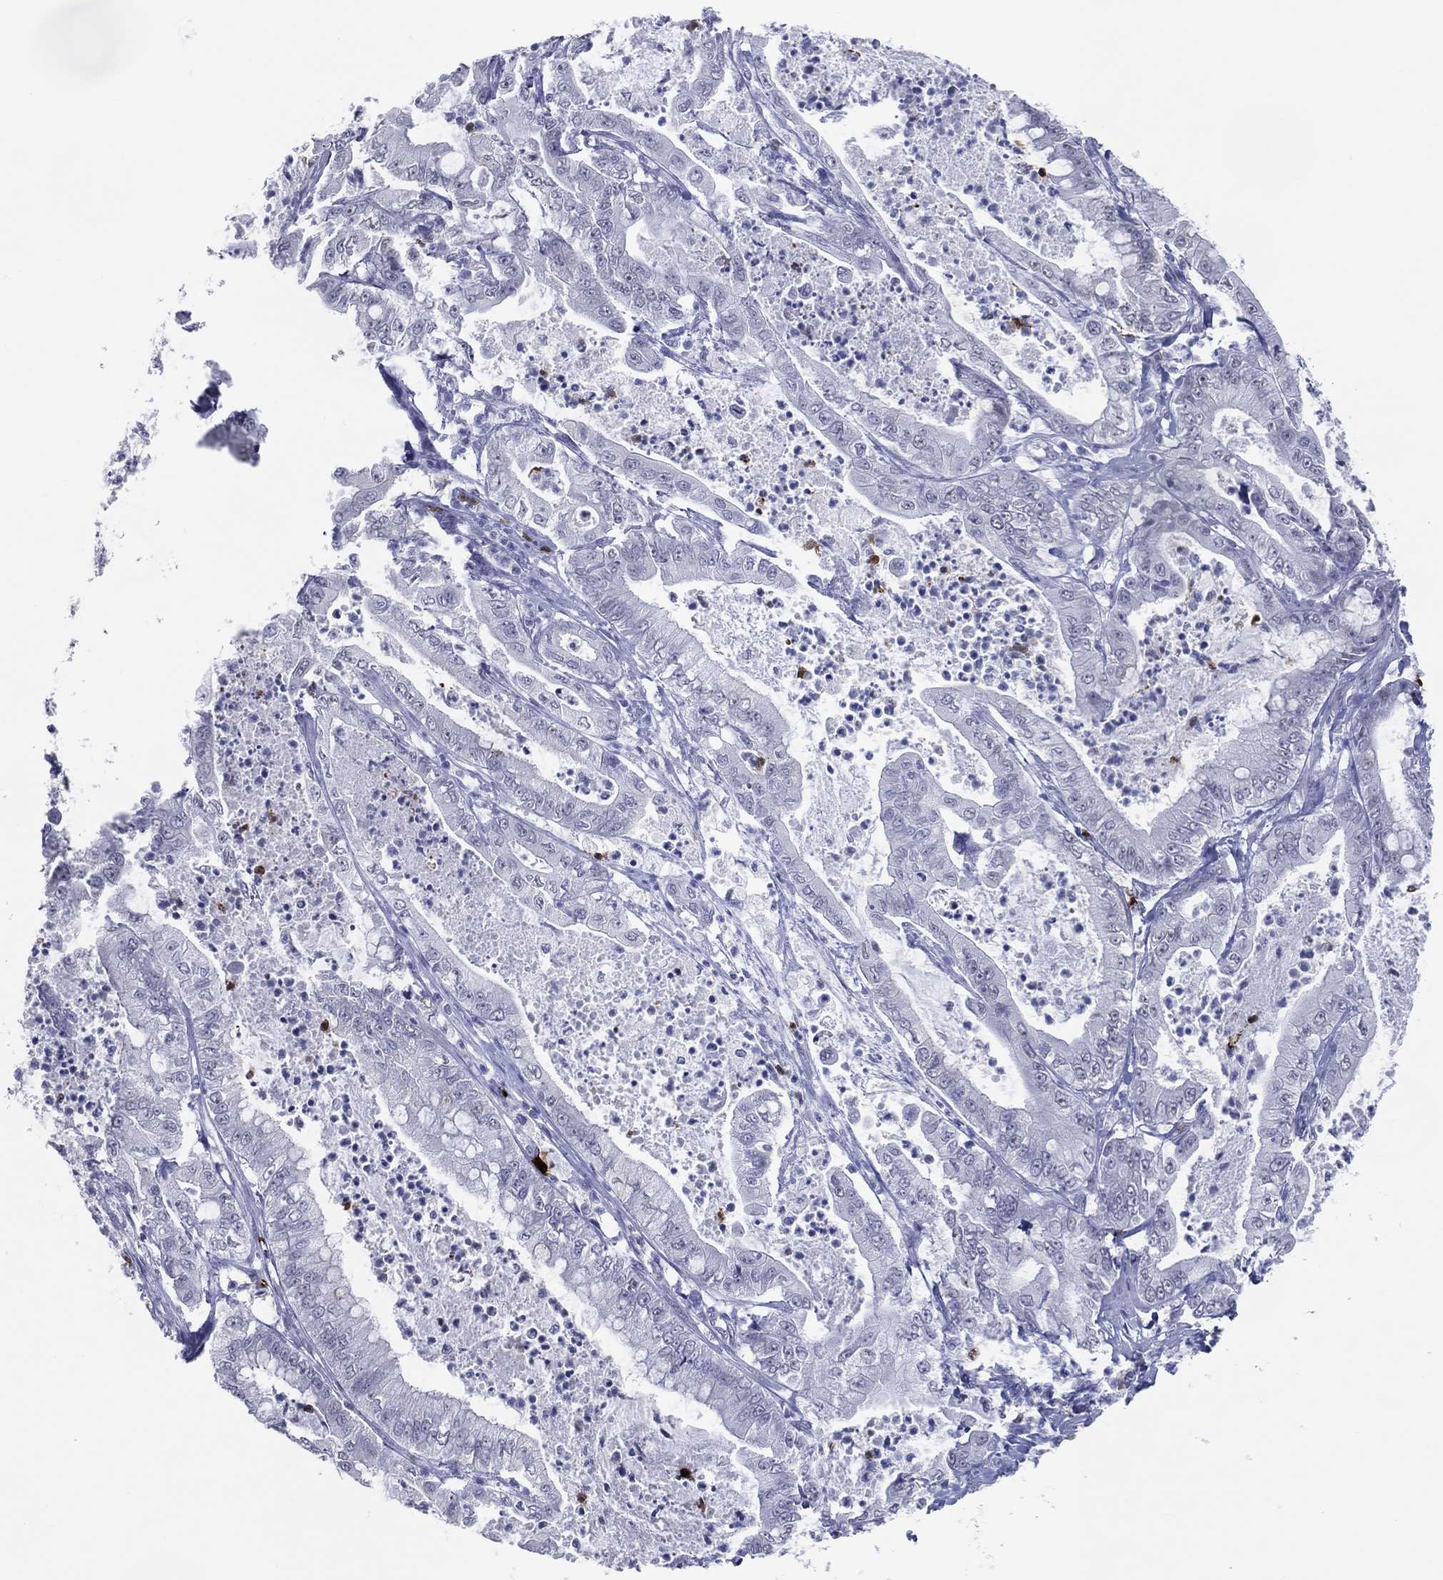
{"staining": {"intensity": "negative", "quantity": "none", "location": "none"}, "tissue": "pancreatic cancer", "cell_type": "Tumor cells", "image_type": "cancer", "snomed": [{"axis": "morphology", "description": "Adenocarcinoma, NOS"}, {"axis": "topography", "description": "Pancreas"}], "caption": "IHC micrograph of pancreatic cancer stained for a protein (brown), which displays no staining in tumor cells.", "gene": "CFAP58", "patient": {"sex": "male", "age": 71}}